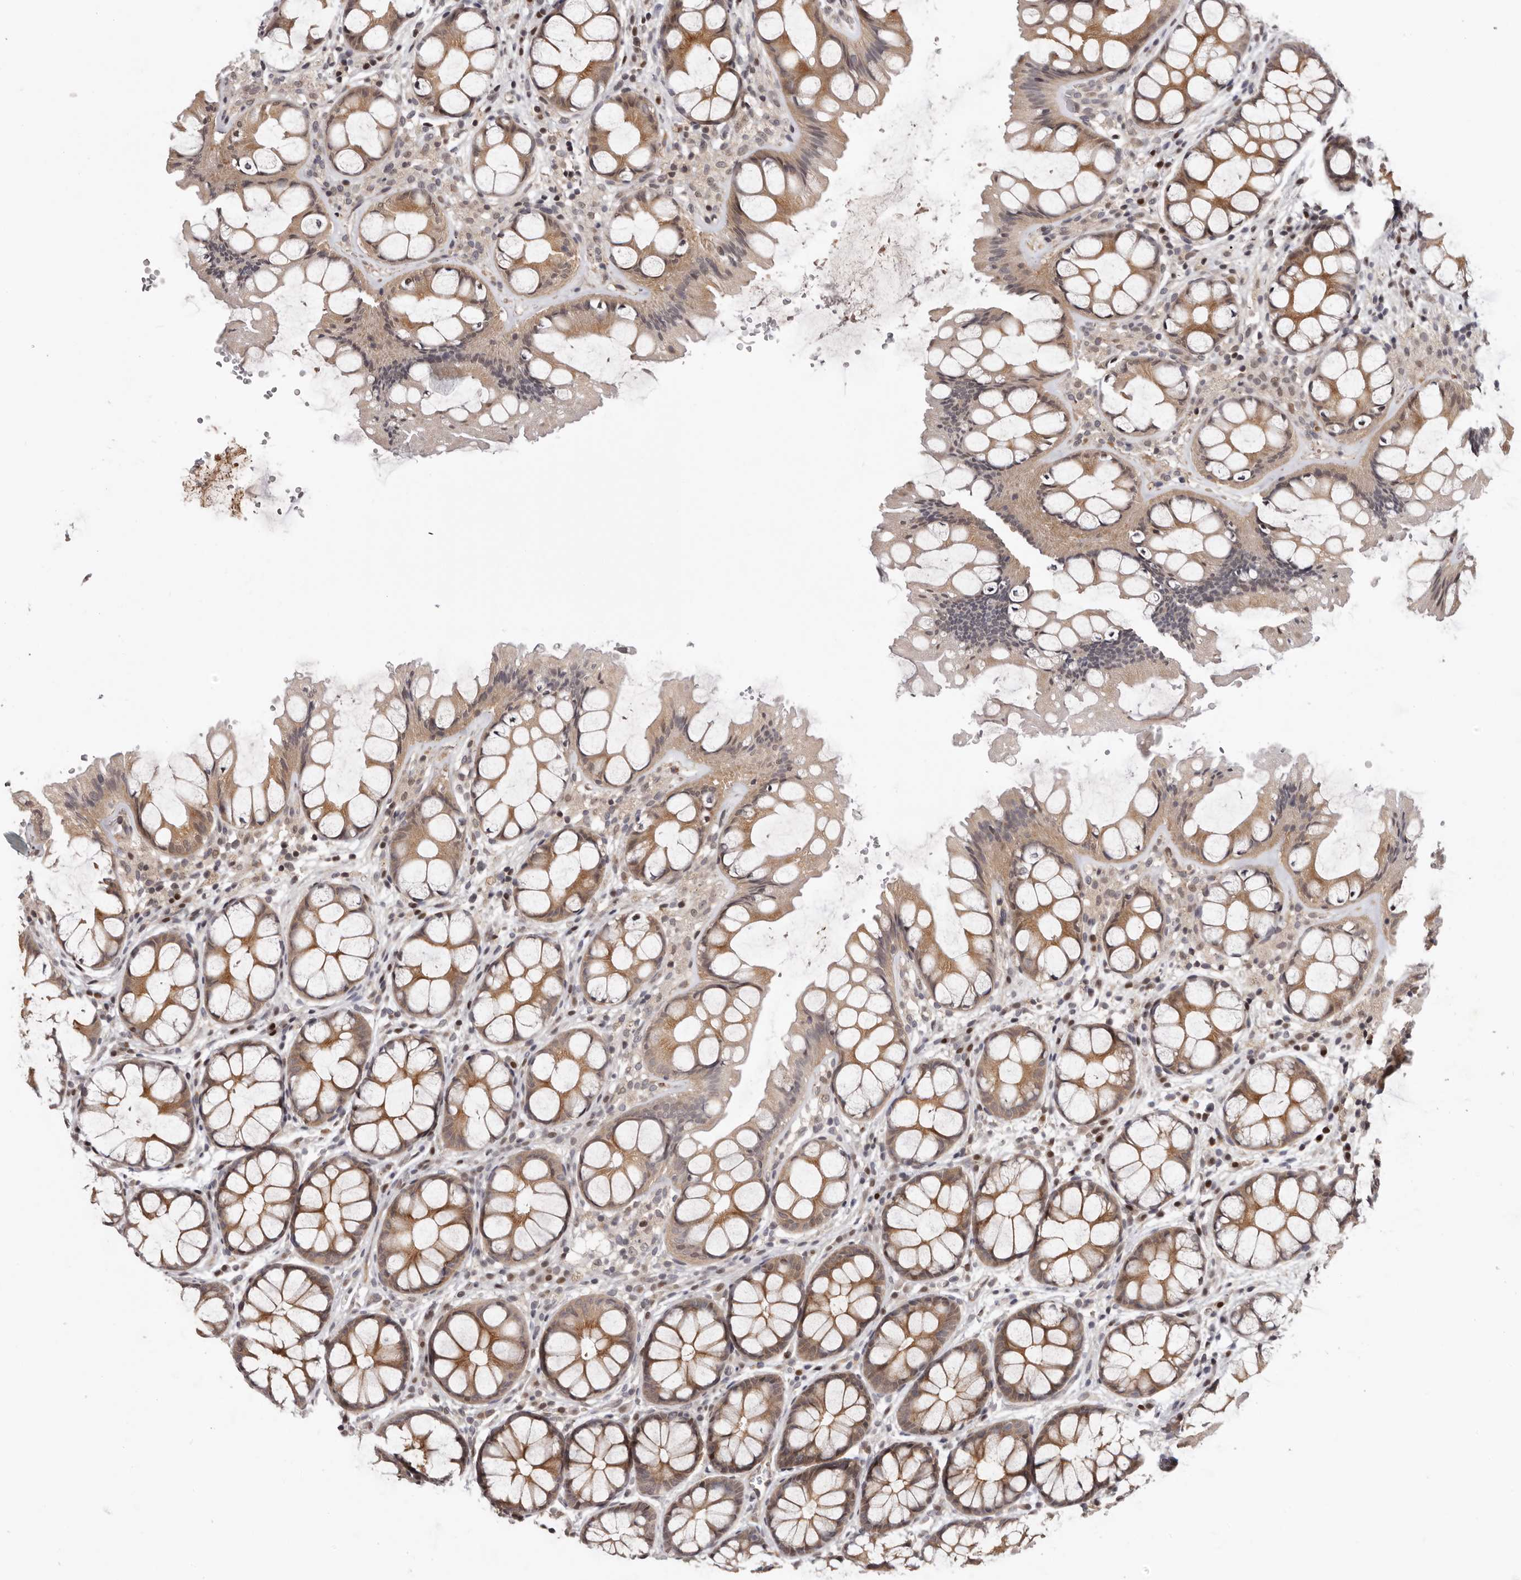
{"staining": {"intensity": "weak", "quantity": ">75%", "location": "cytoplasmic/membranous"}, "tissue": "colon", "cell_type": "Endothelial cells", "image_type": "normal", "snomed": [{"axis": "morphology", "description": "Normal tissue, NOS"}, {"axis": "topography", "description": "Colon"}], "caption": "Benign colon exhibits weak cytoplasmic/membranous staining in approximately >75% of endothelial cells, visualized by immunohistochemistry.", "gene": "TBX5", "patient": {"sex": "male", "age": 47}}